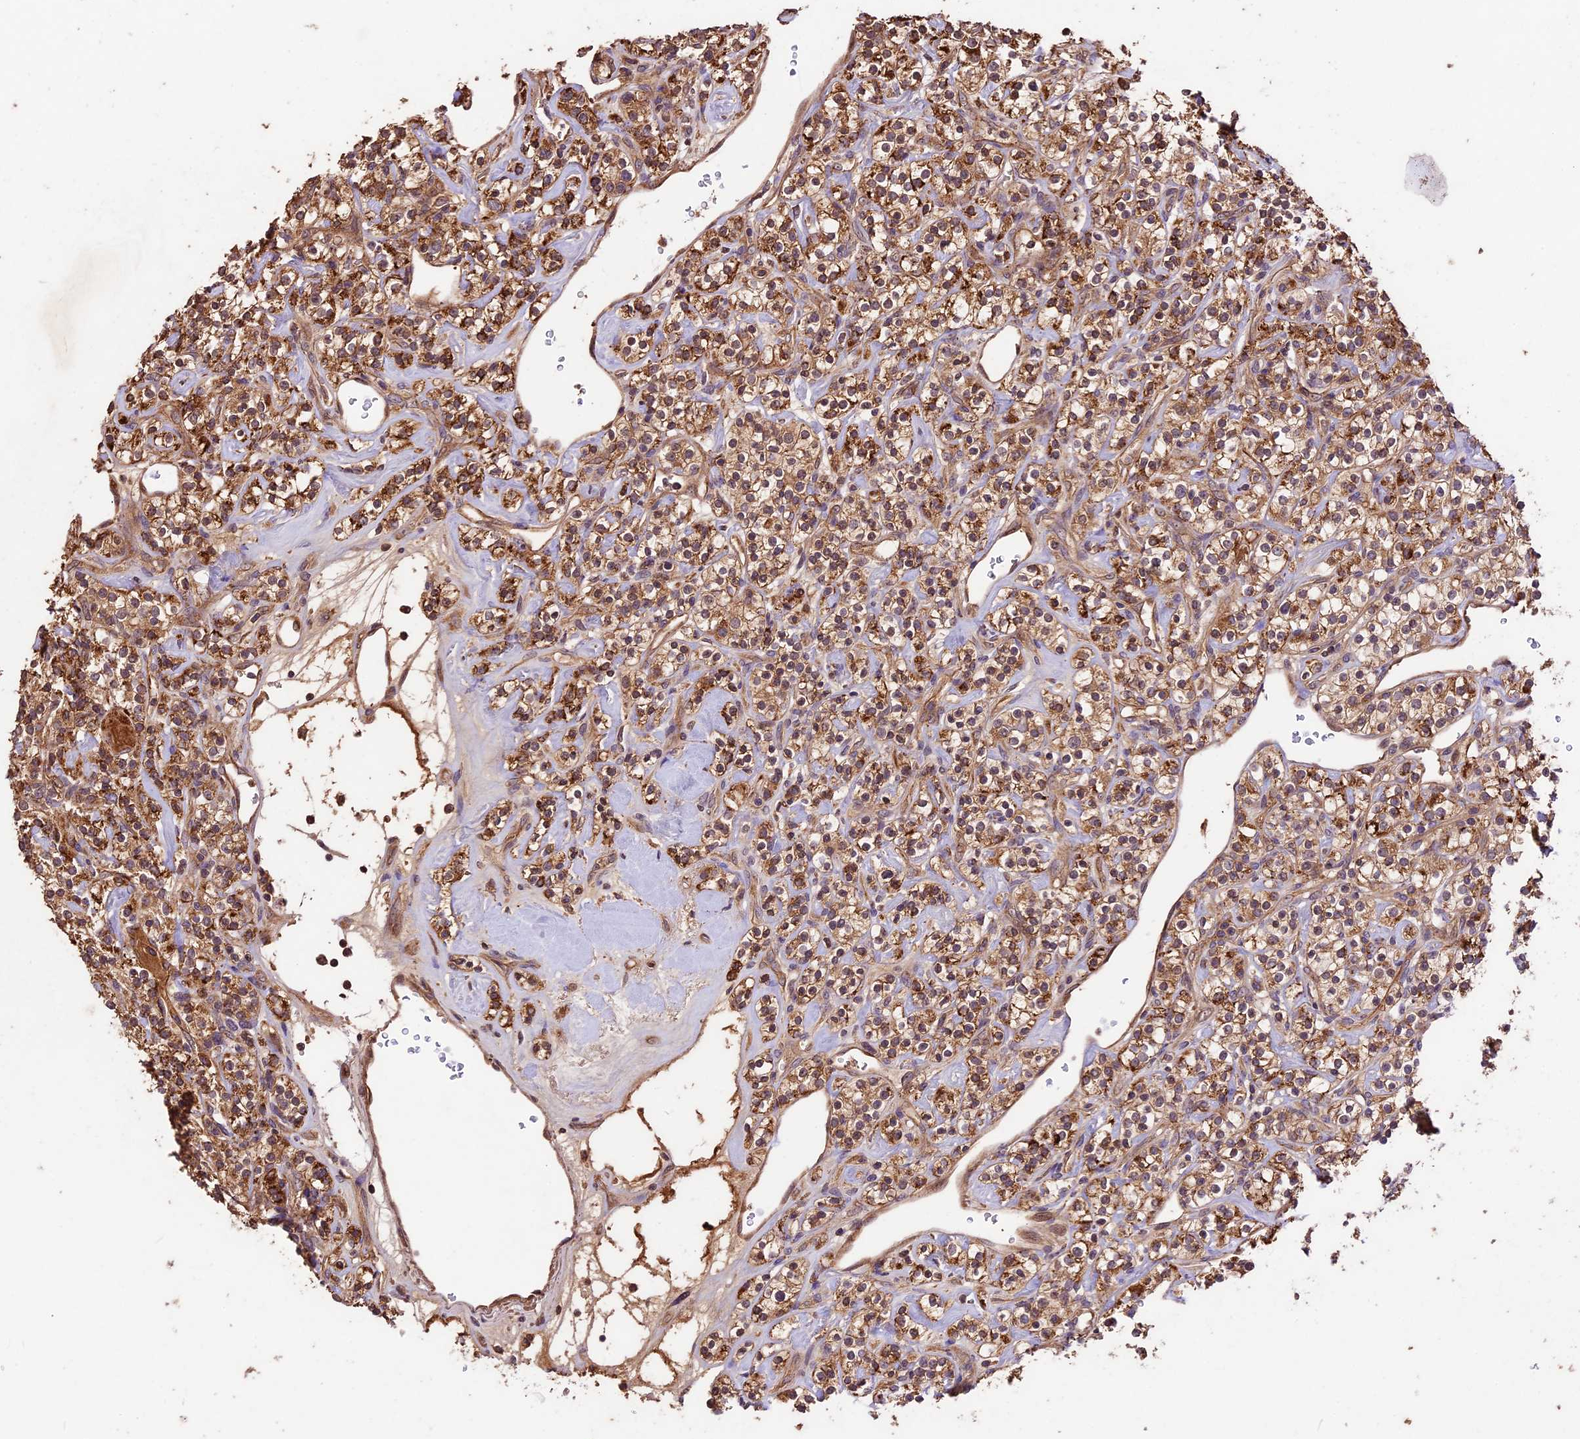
{"staining": {"intensity": "strong", "quantity": ">75%", "location": "cytoplasmic/membranous"}, "tissue": "renal cancer", "cell_type": "Tumor cells", "image_type": "cancer", "snomed": [{"axis": "morphology", "description": "Adenocarcinoma, NOS"}, {"axis": "topography", "description": "Kidney"}], "caption": "Renal cancer stained with a protein marker displays strong staining in tumor cells.", "gene": "CRLF1", "patient": {"sex": "male", "age": 77}}